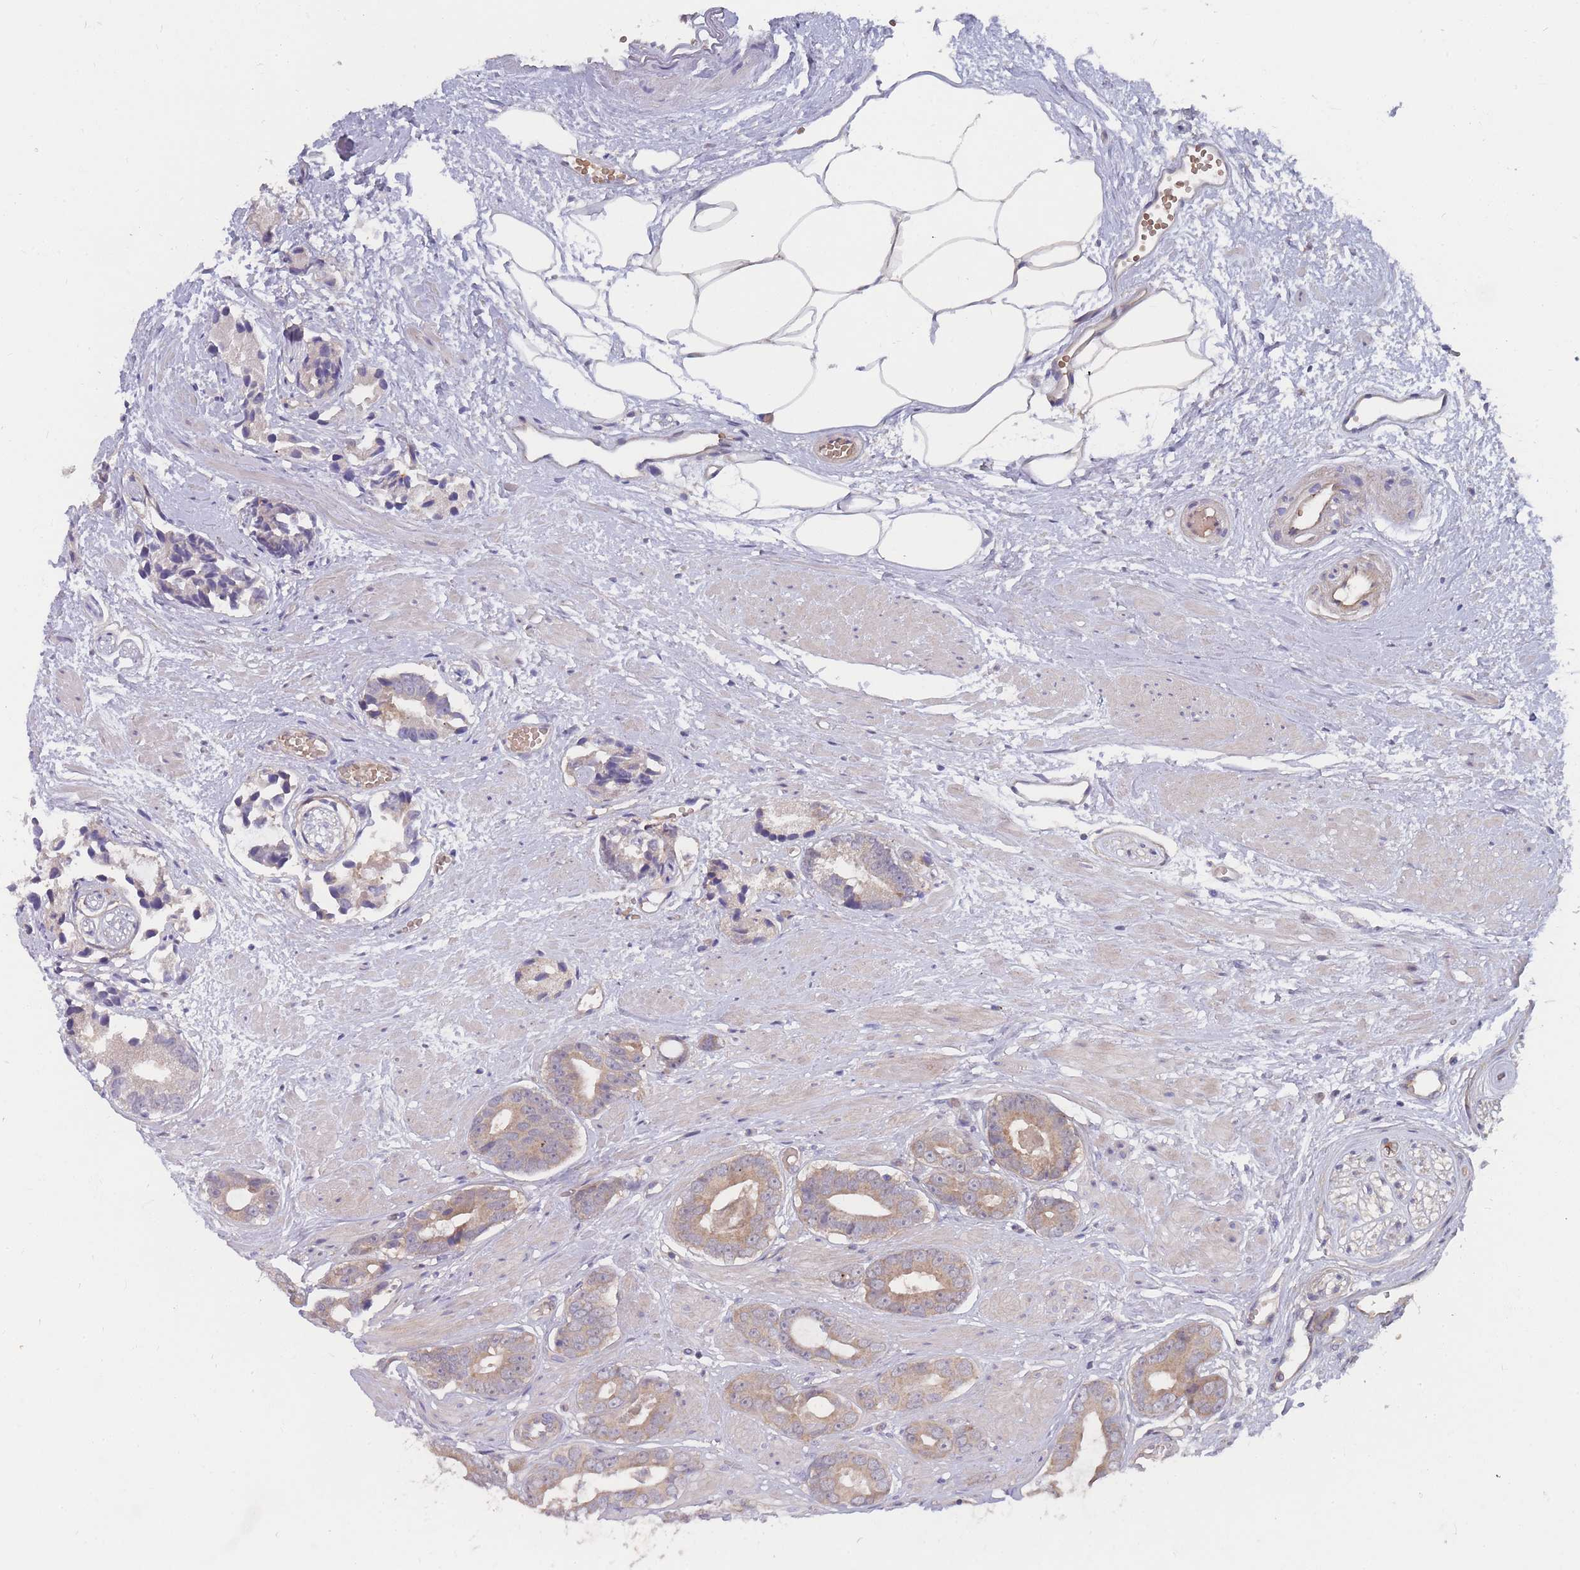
{"staining": {"intensity": "moderate", "quantity": ">75%", "location": "cytoplasmic/membranous"}, "tissue": "prostate cancer", "cell_type": "Tumor cells", "image_type": "cancer", "snomed": [{"axis": "morphology", "description": "Adenocarcinoma, Low grade"}, {"axis": "topography", "description": "Prostate"}], "caption": "A brown stain highlights moderate cytoplasmic/membranous expression of a protein in human prostate cancer tumor cells.", "gene": "NUB1", "patient": {"sex": "male", "age": 64}}